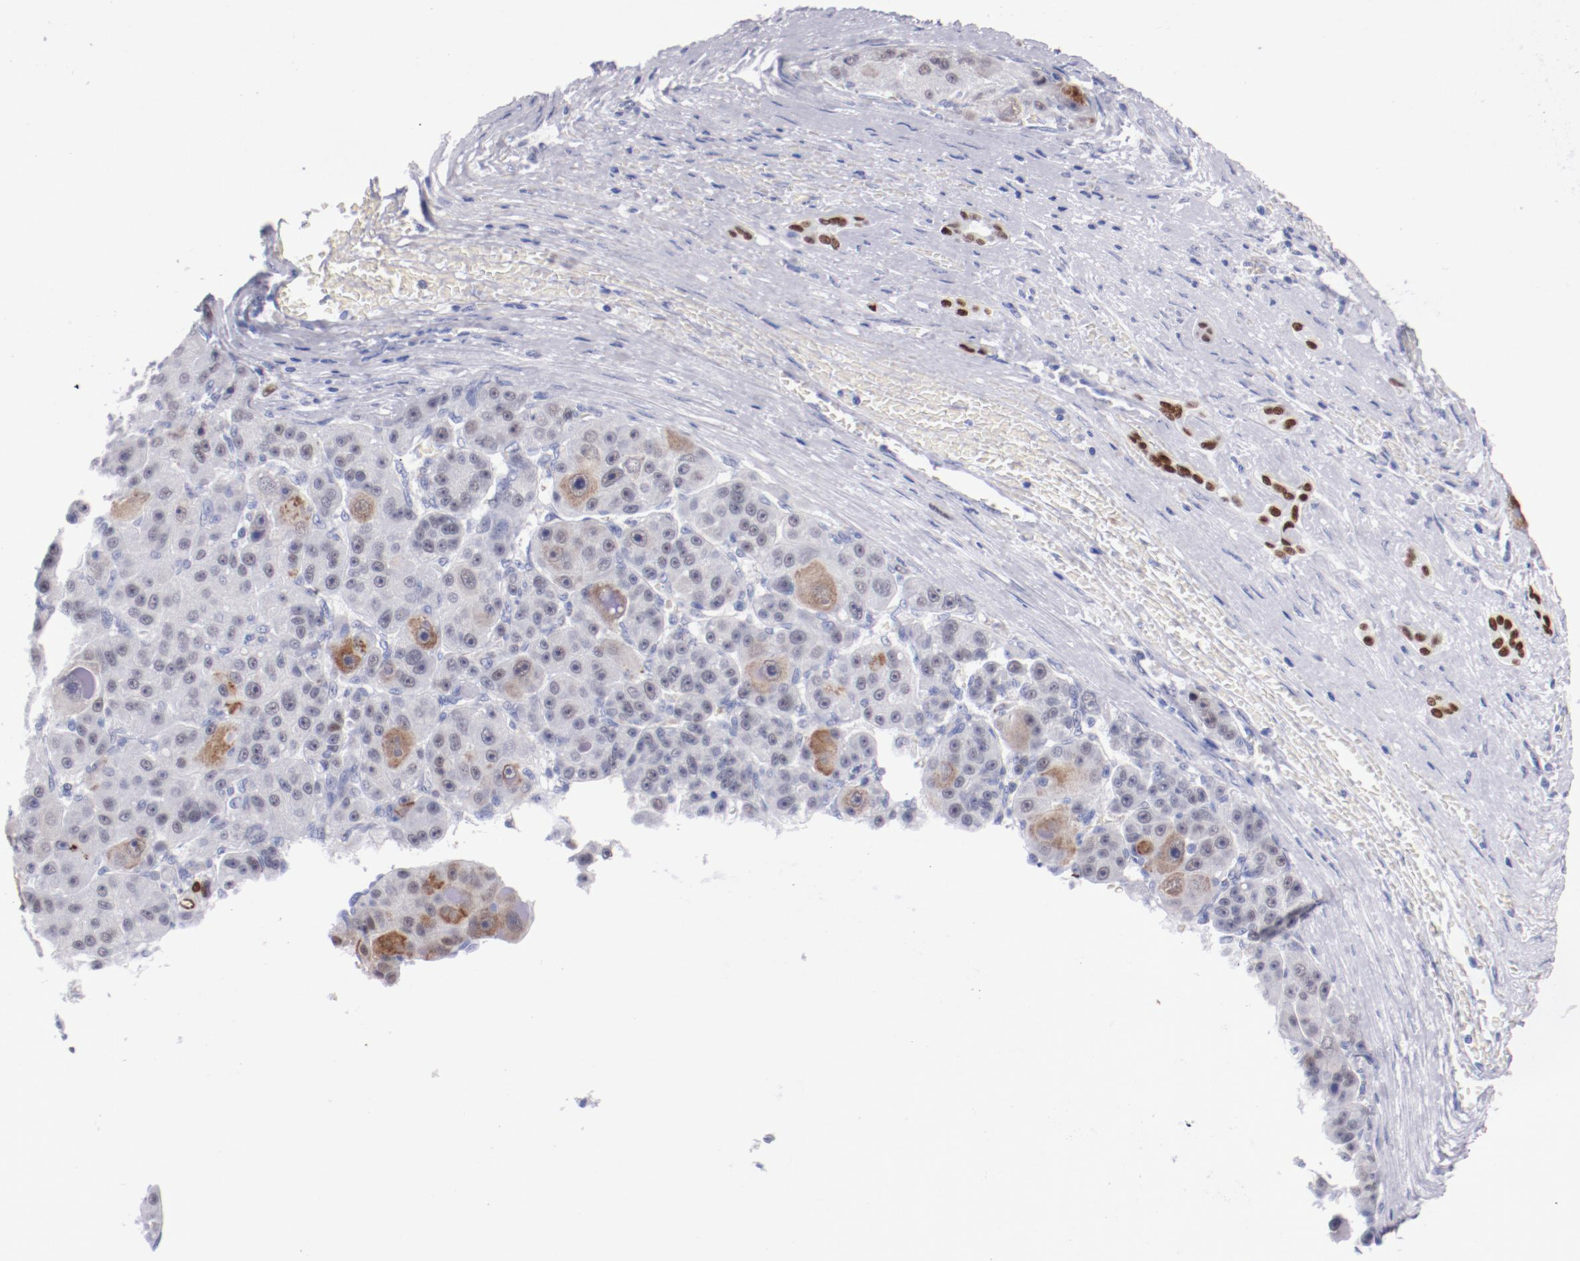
{"staining": {"intensity": "moderate", "quantity": "<25%", "location": "cytoplasmic/membranous"}, "tissue": "liver cancer", "cell_type": "Tumor cells", "image_type": "cancer", "snomed": [{"axis": "morphology", "description": "Carcinoma, Hepatocellular, NOS"}, {"axis": "topography", "description": "Liver"}], "caption": "Immunohistochemistry (DAB (3,3'-diaminobenzidine)) staining of liver cancer exhibits moderate cytoplasmic/membranous protein expression in about <25% of tumor cells.", "gene": "HNF1B", "patient": {"sex": "male", "age": 76}}